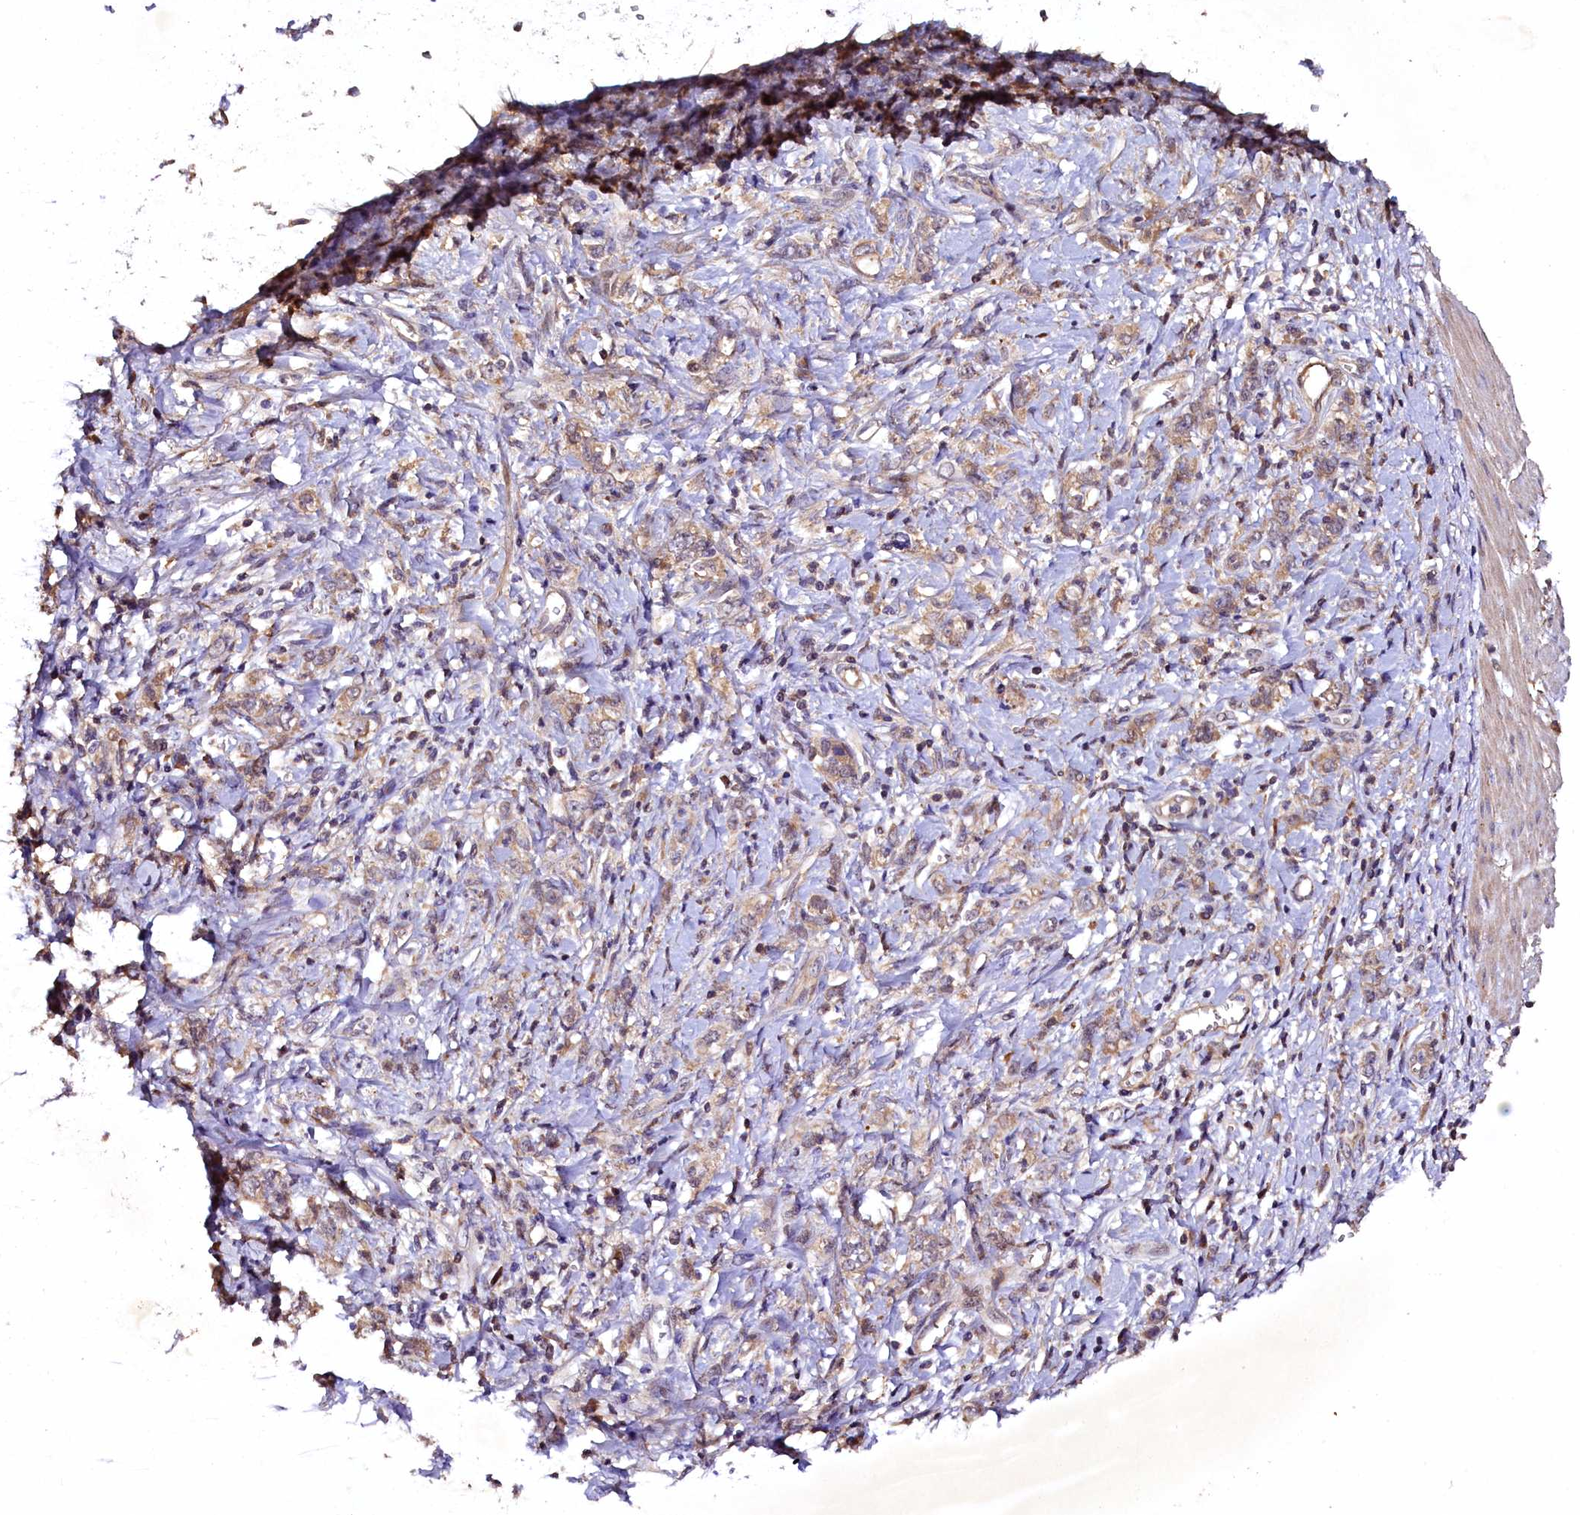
{"staining": {"intensity": "weak", "quantity": ">75%", "location": "cytoplasmic/membranous"}, "tissue": "stomach cancer", "cell_type": "Tumor cells", "image_type": "cancer", "snomed": [{"axis": "morphology", "description": "Adenocarcinoma, NOS"}, {"axis": "topography", "description": "Stomach"}], "caption": "Immunohistochemistry micrograph of neoplastic tissue: human stomach cancer (adenocarcinoma) stained using IHC shows low levels of weak protein expression localized specifically in the cytoplasmic/membranous of tumor cells, appearing as a cytoplasmic/membranous brown color.", "gene": "PLXNB1", "patient": {"sex": "female", "age": 76}}